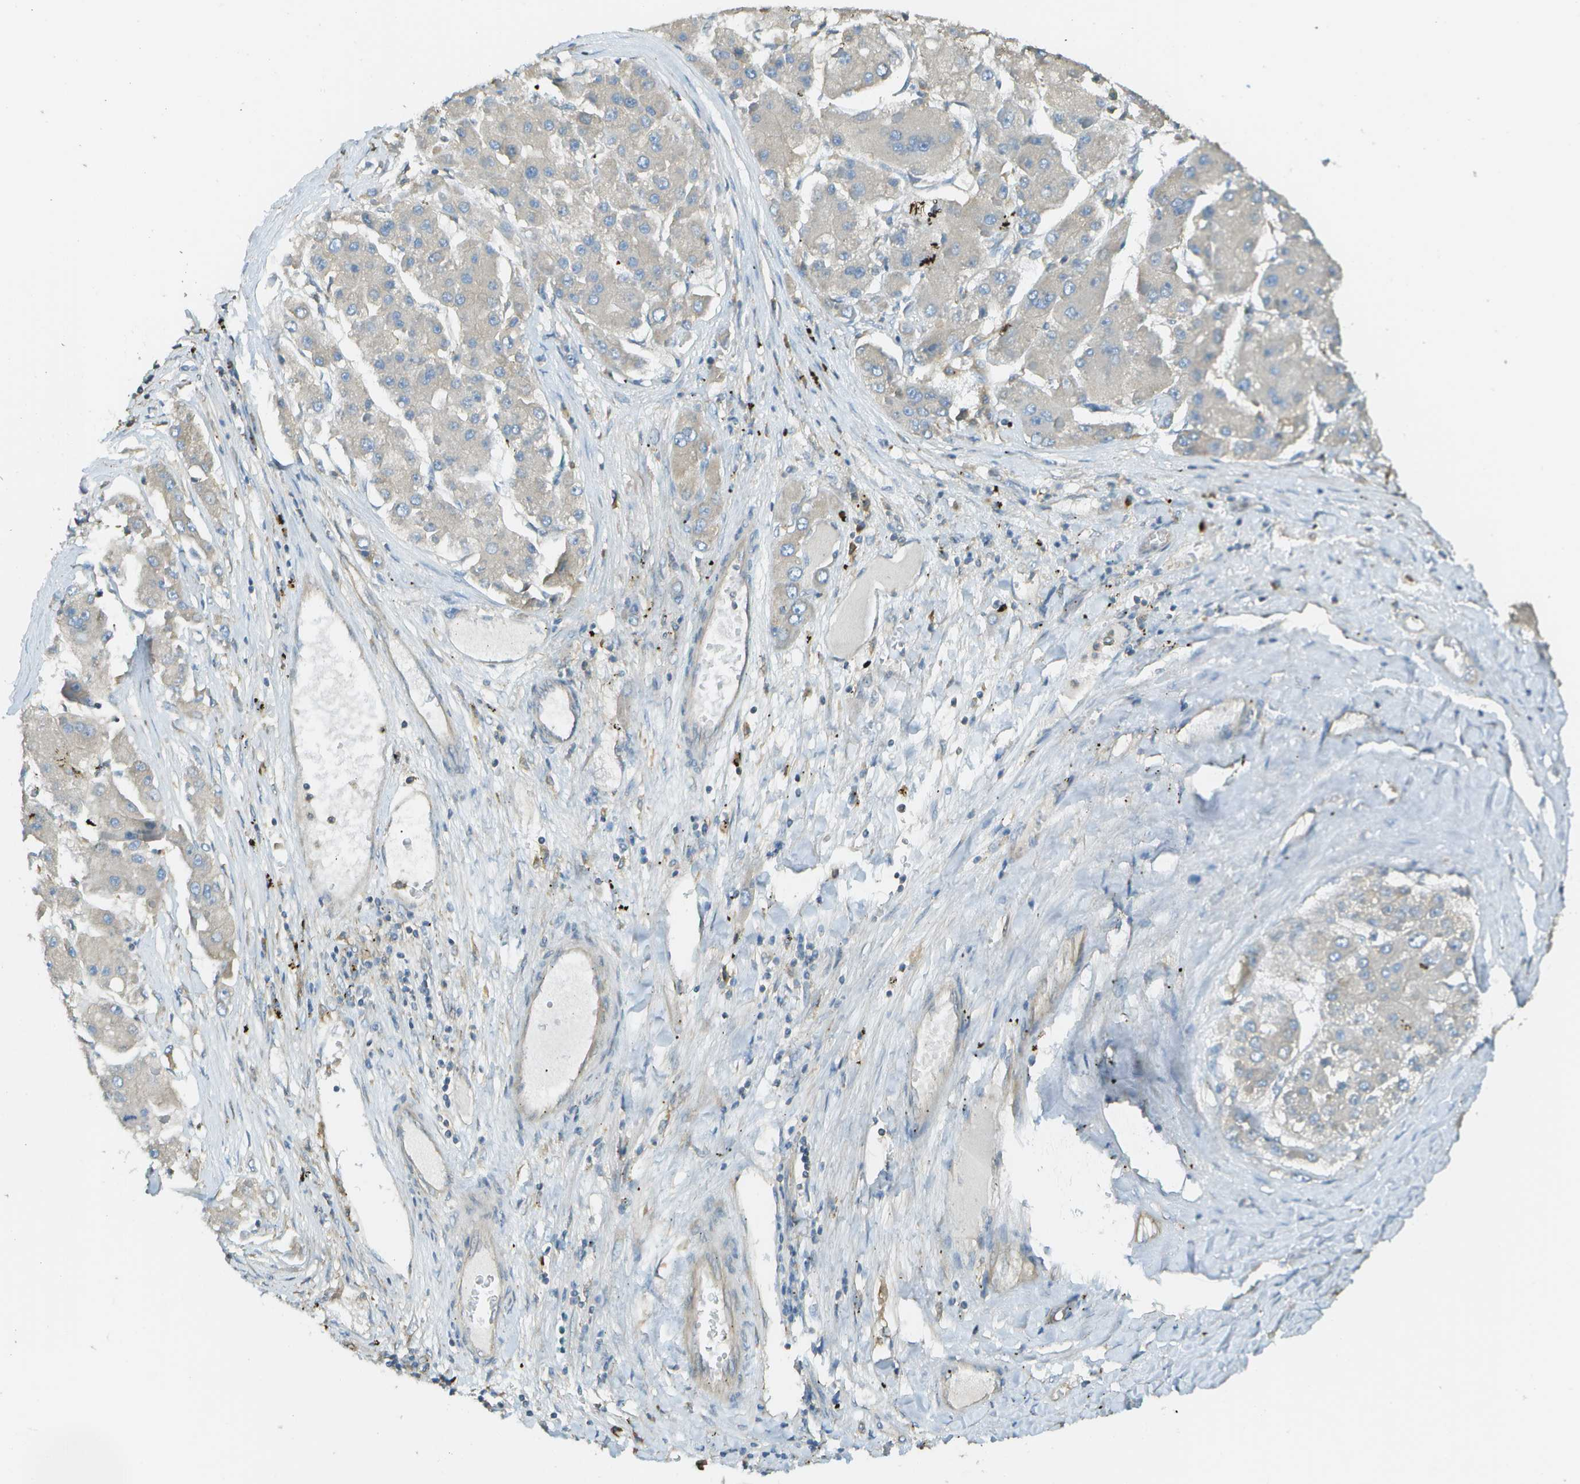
{"staining": {"intensity": "negative", "quantity": "none", "location": "none"}, "tissue": "liver cancer", "cell_type": "Tumor cells", "image_type": "cancer", "snomed": [{"axis": "morphology", "description": "Carcinoma, Hepatocellular, NOS"}, {"axis": "topography", "description": "Liver"}], "caption": "Liver cancer (hepatocellular carcinoma) was stained to show a protein in brown. There is no significant positivity in tumor cells. (DAB IHC, high magnification).", "gene": "DNAJB11", "patient": {"sex": "female", "age": 73}}